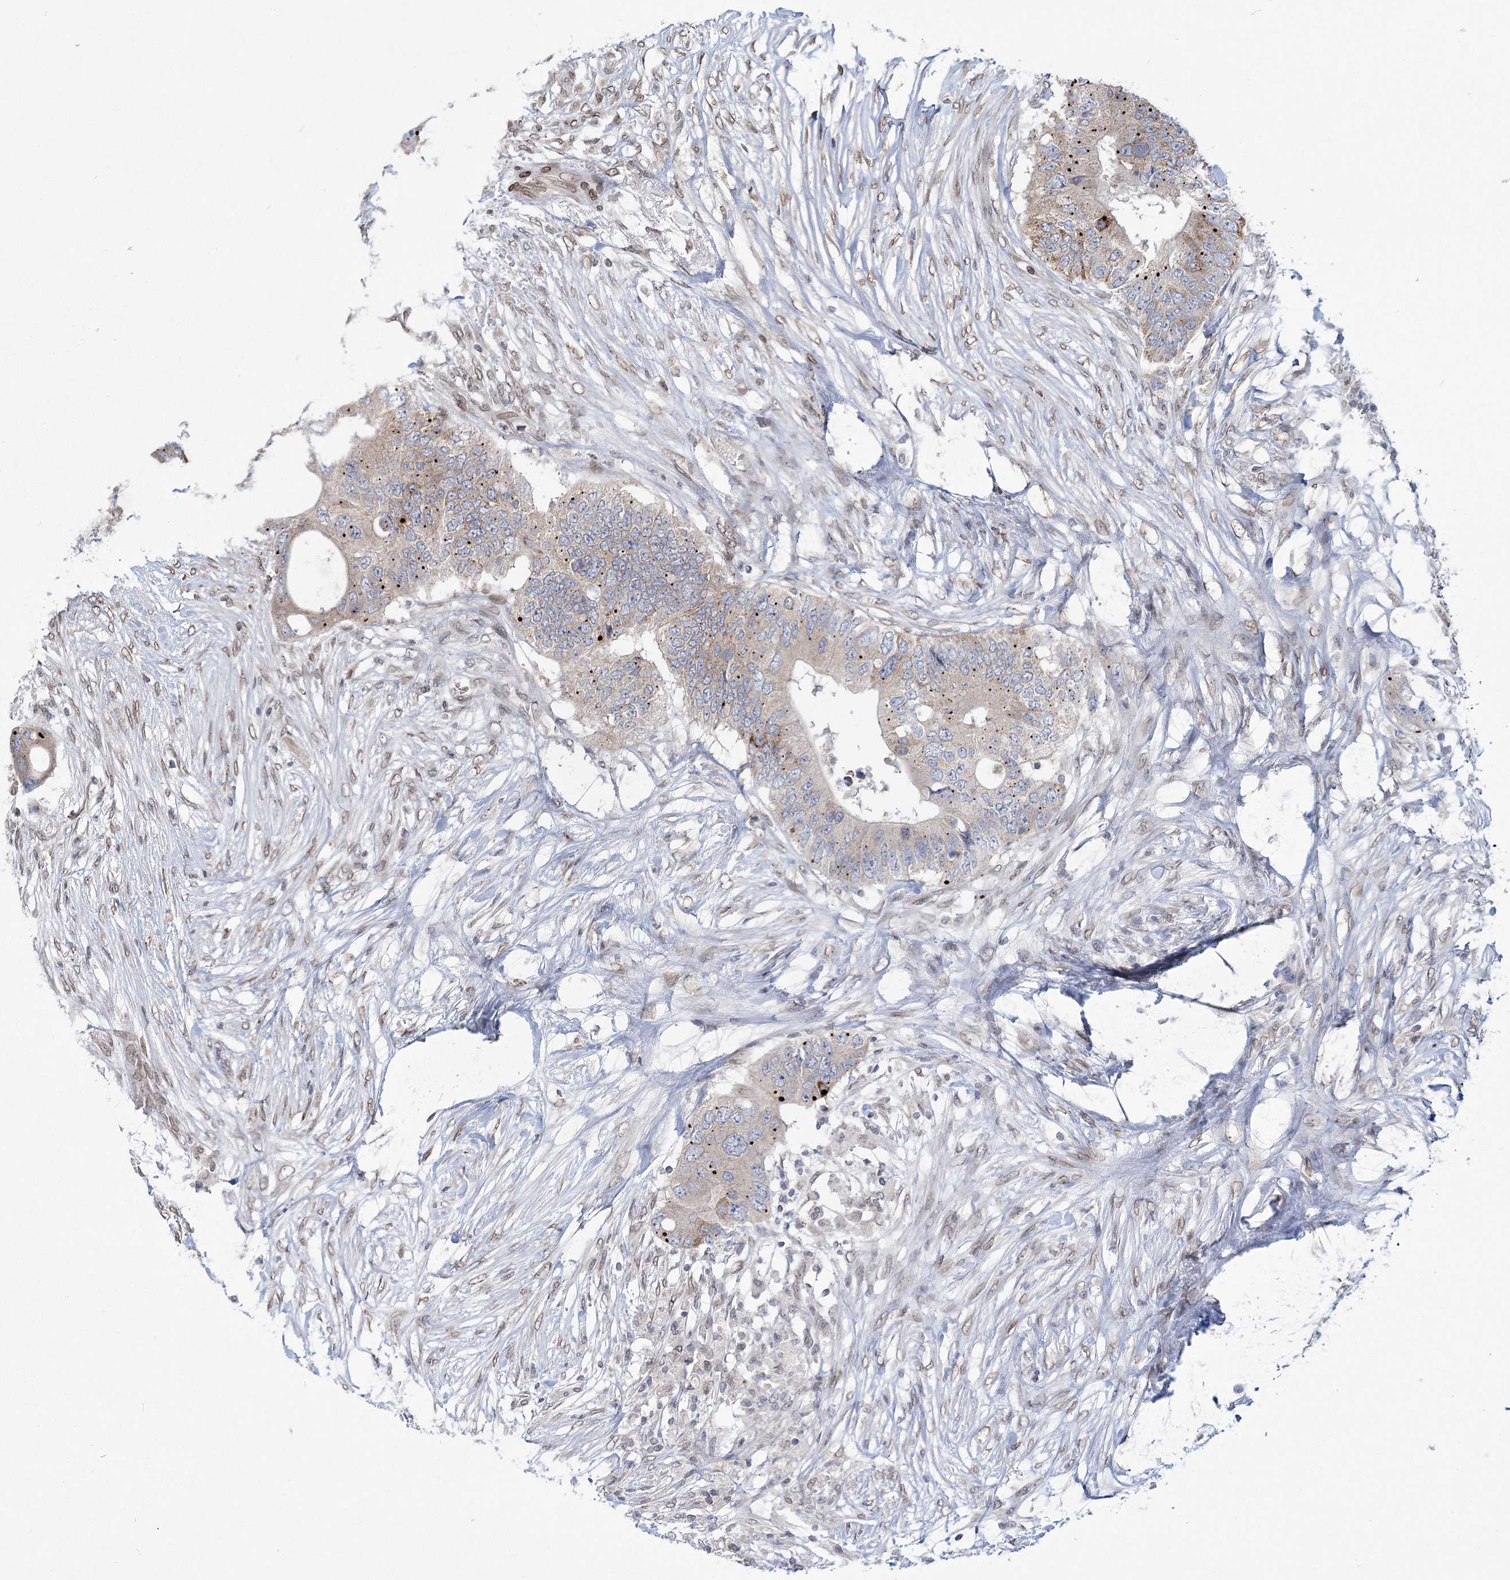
{"staining": {"intensity": "weak", "quantity": "25%-75%", "location": "cytoplasmic/membranous"}, "tissue": "colorectal cancer", "cell_type": "Tumor cells", "image_type": "cancer", "snomed": [{"axis": "morphology", "description": "Adenocarcinoma, NOS"}, {"axis": "topography", "description": "Colon"}], "caption": "This photomicrograph shows IHC staining of human adenocarcinoma (colorectal), with low weak cytoplasmic/membranous staining in approximately 25%-75% of tumor cells.", "gene": "DNAJC27", "patient": {"sex": "male", "age": 71}}